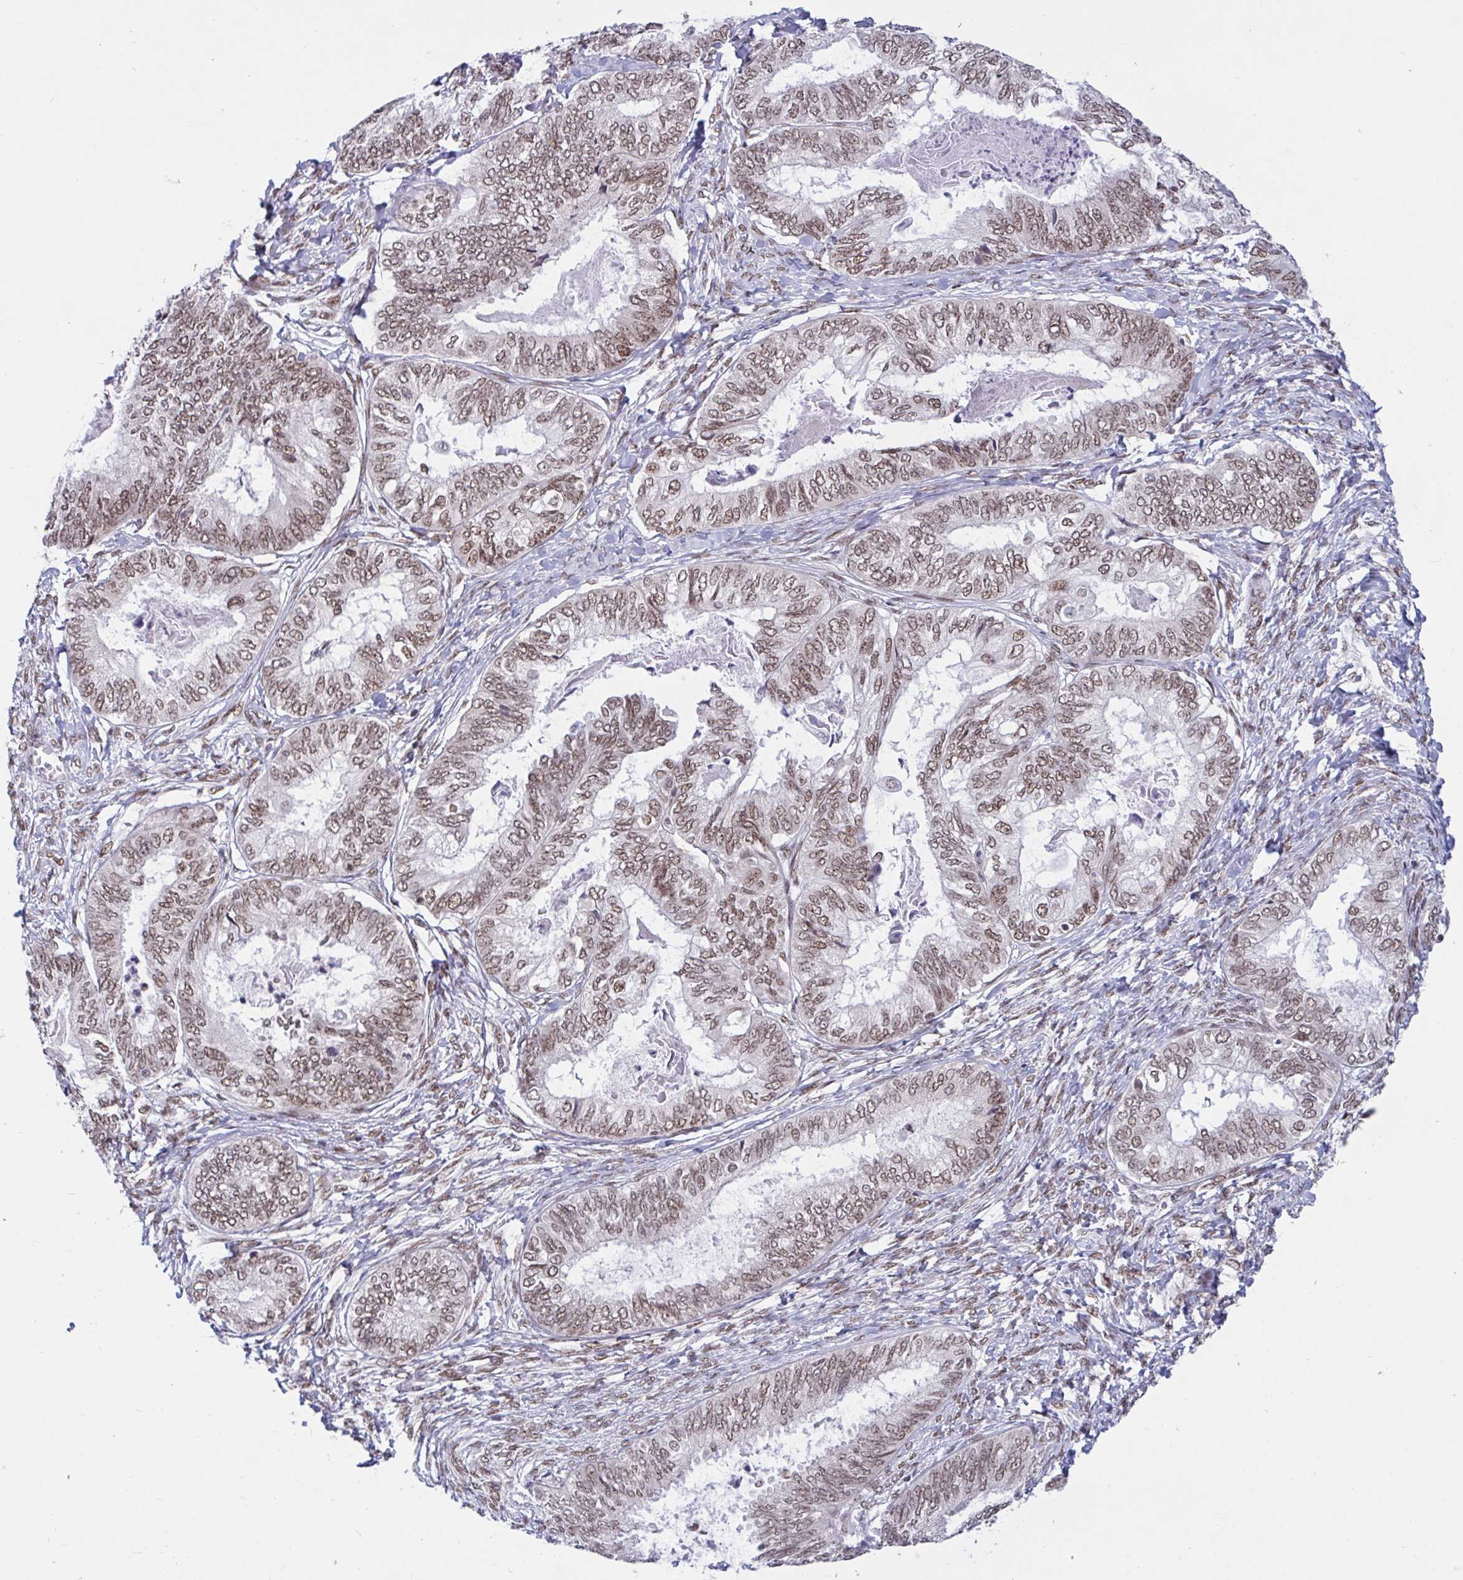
{"staining": {"intensity": "weak", "quantity": ">75%", "location": "nuclear"}, "tissue": "ovarian cancer", "cell_type": "Tumor cells", "image_type": "cancer", "snomed": [{"axis": "morphology", "description": "Carcinoma, endometroid"}, {"axis": "topography", "description": "Ovary"}], "caption": "Immunohistochemical staining of endometroid carcinoma (ovarian) reveals low levels of weak nuclear expression in approximately >75% of tumor cells.", "gene": "PHF10", "patient": {"sex": "female", "age": 70}}